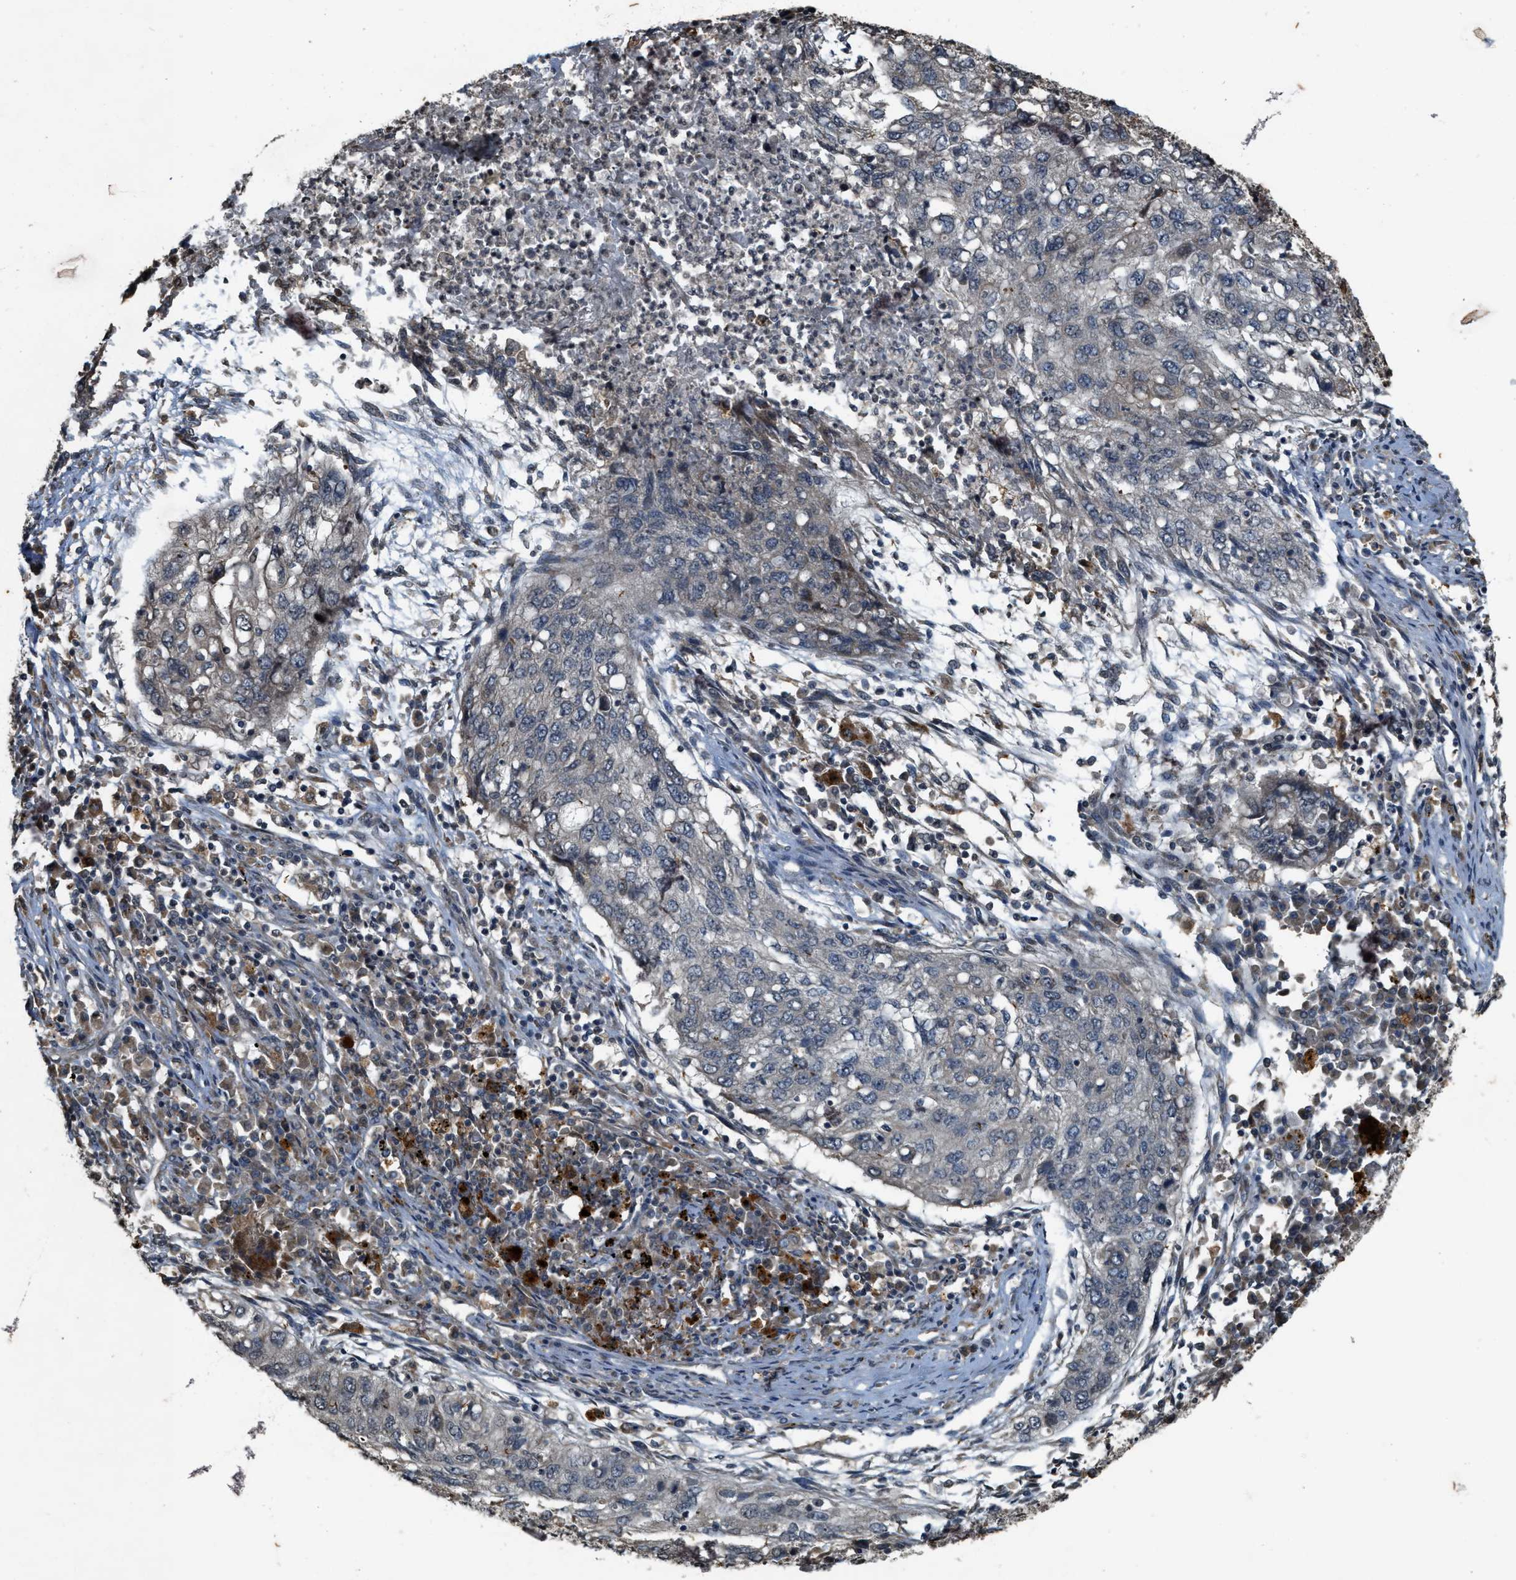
{"staining": {"intensity": "weak", "quantity": "<25%", "location": "cytoplasmic/membranous"}, "tissue": "lung cancer", "cell_type": "Tumor cells", "image_type": "cancer", "snomed": [{"axis": "morphology", "description": "Squamous cell carcinoma, NOS"}, {"axis": "topography", "description": "Lung"}], "caption": "This is an immunohistochemistry (IHC) photomicrograph of human lung cancer (squamous cell carcinoma). There is no positivity in tumor cells.", "gene": "KIF21A", "patient": {"sex": "female", "age": 63}}